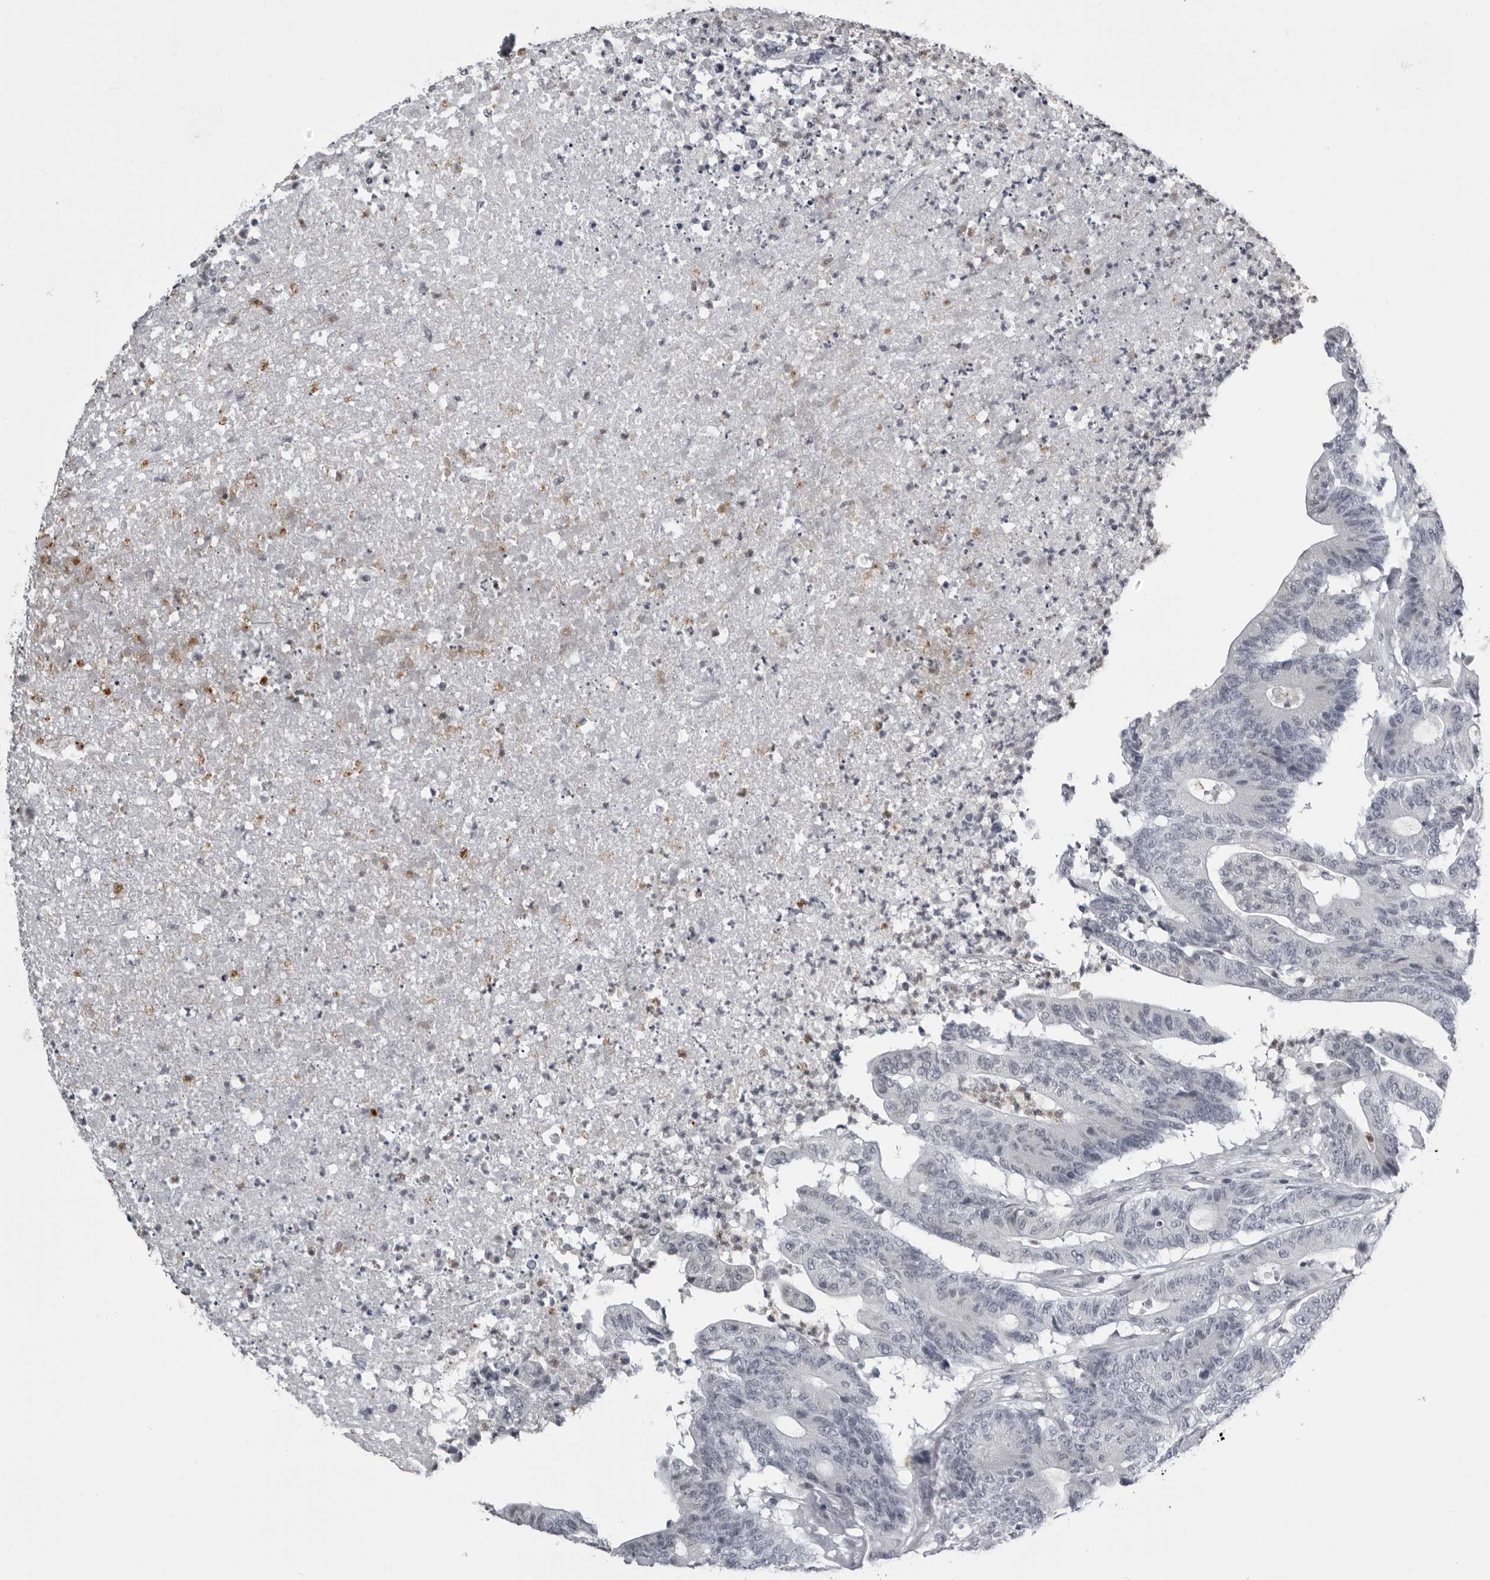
{"staining": {"intensity": "negative", "quantity": "none", "location": "none"}, "tissue": "colorectal cancer", "cell_type": "Tumor cells", "image_type": "cancer", "snomed": [{"axis": "morphology", "description": "Adenocarcinoma, NOS"}, {"axis": "topography", "description": "Colon"}], "caption": "DAB immunohistochemical staining of human colorectal cancer (adenocarcinoma) exhibits no significant expression in tumor cells.", "gene": "RTCA", "patient": {"sex": "female", "age": 84}}